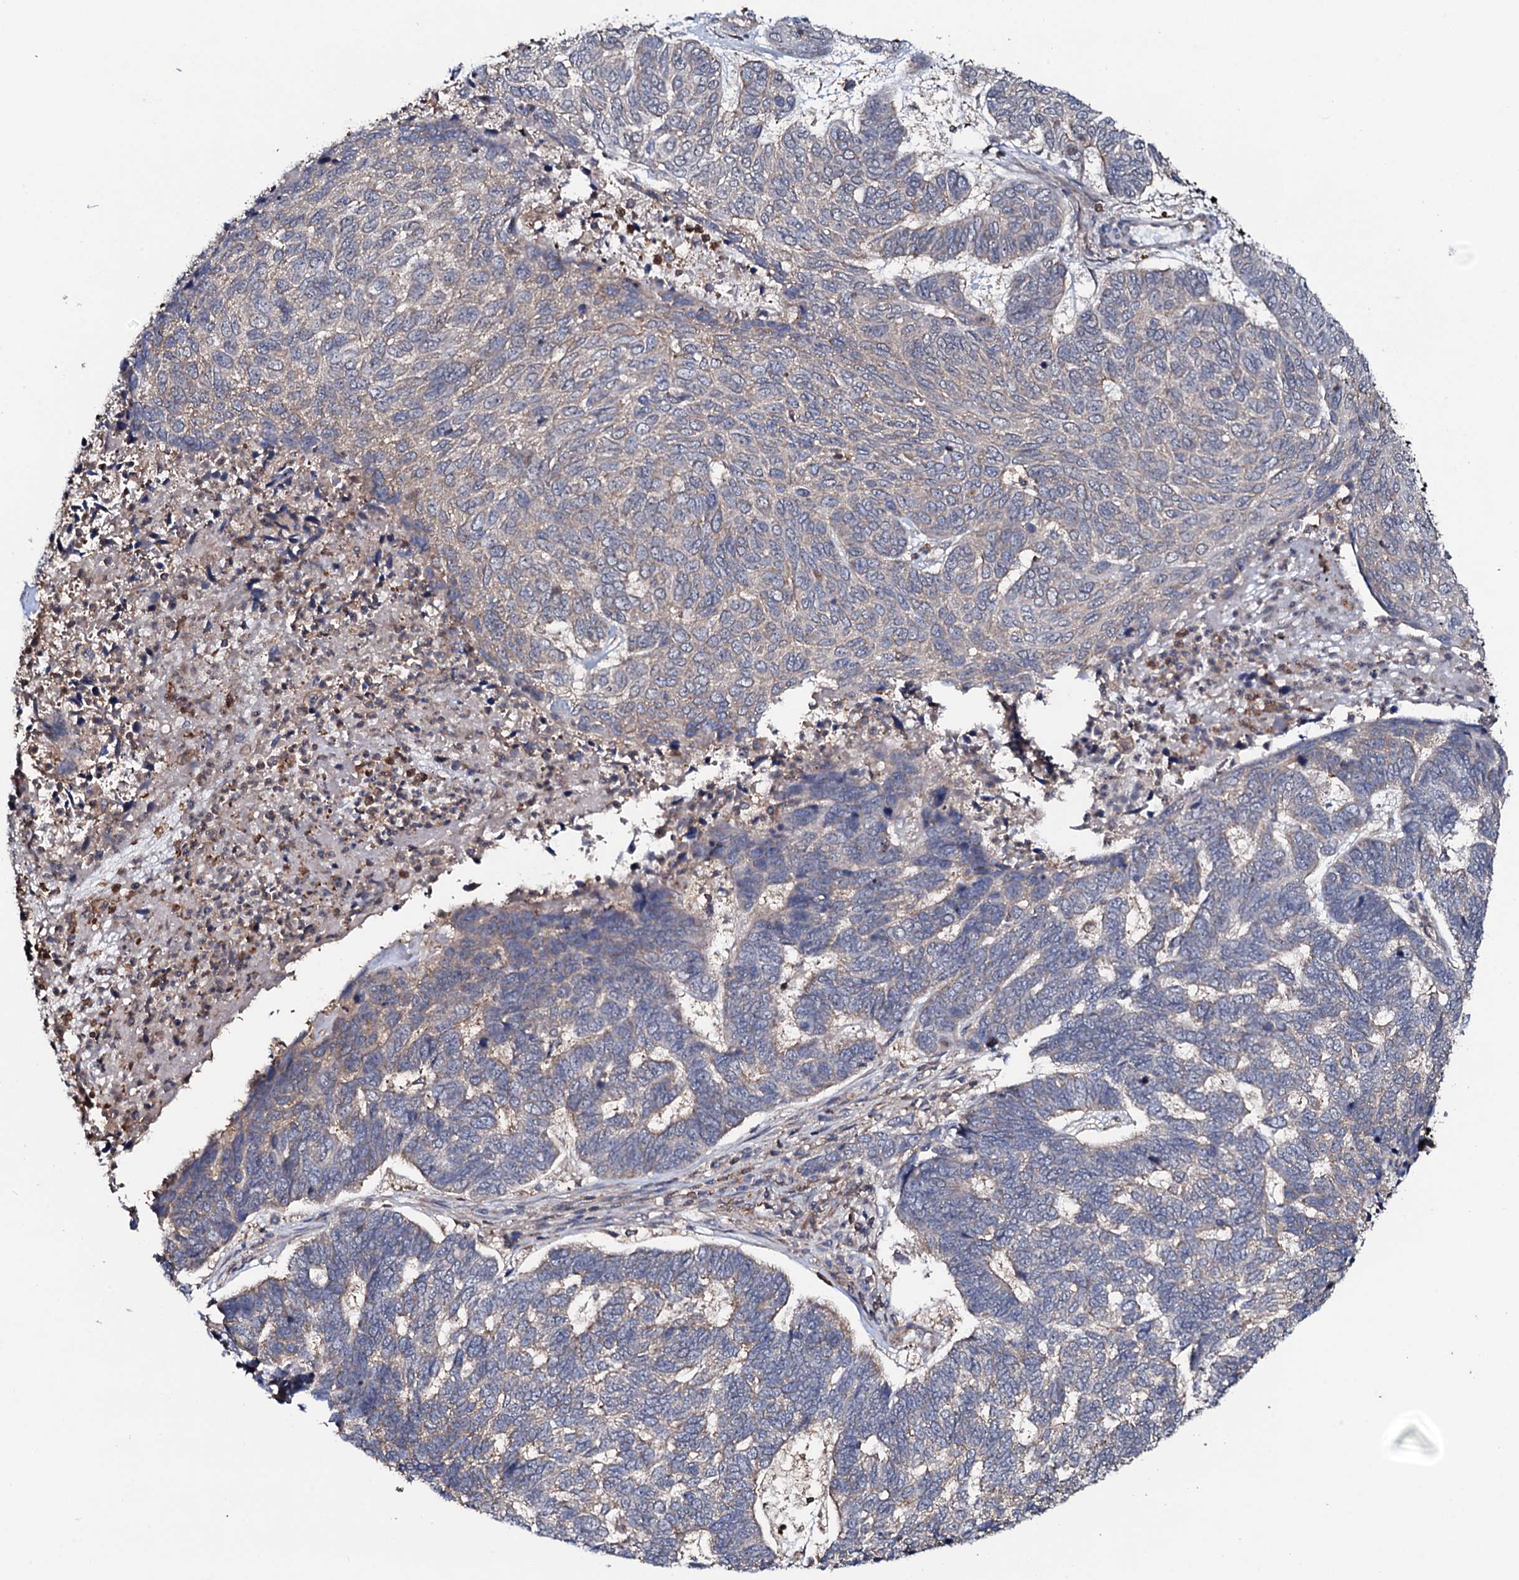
{"staining": {"intensity": "weak", "quantity": "<25%", "location": "cytoplasmic/membranous"}, "tissue": "skin cancer", "cell_type": "Tumor cells", "image_type": "cancer", "snomed": [{"axis": "morphology", "description": "Basal cell carcinoma"}, {"axis": "topography", "description": "Skin"}], "caption": "Skin cancer was stained to show a protein in brown. There is no significant expression in tumor cells.", "gene": "COG6", "patient": {"sex": "female", "age": 65}}